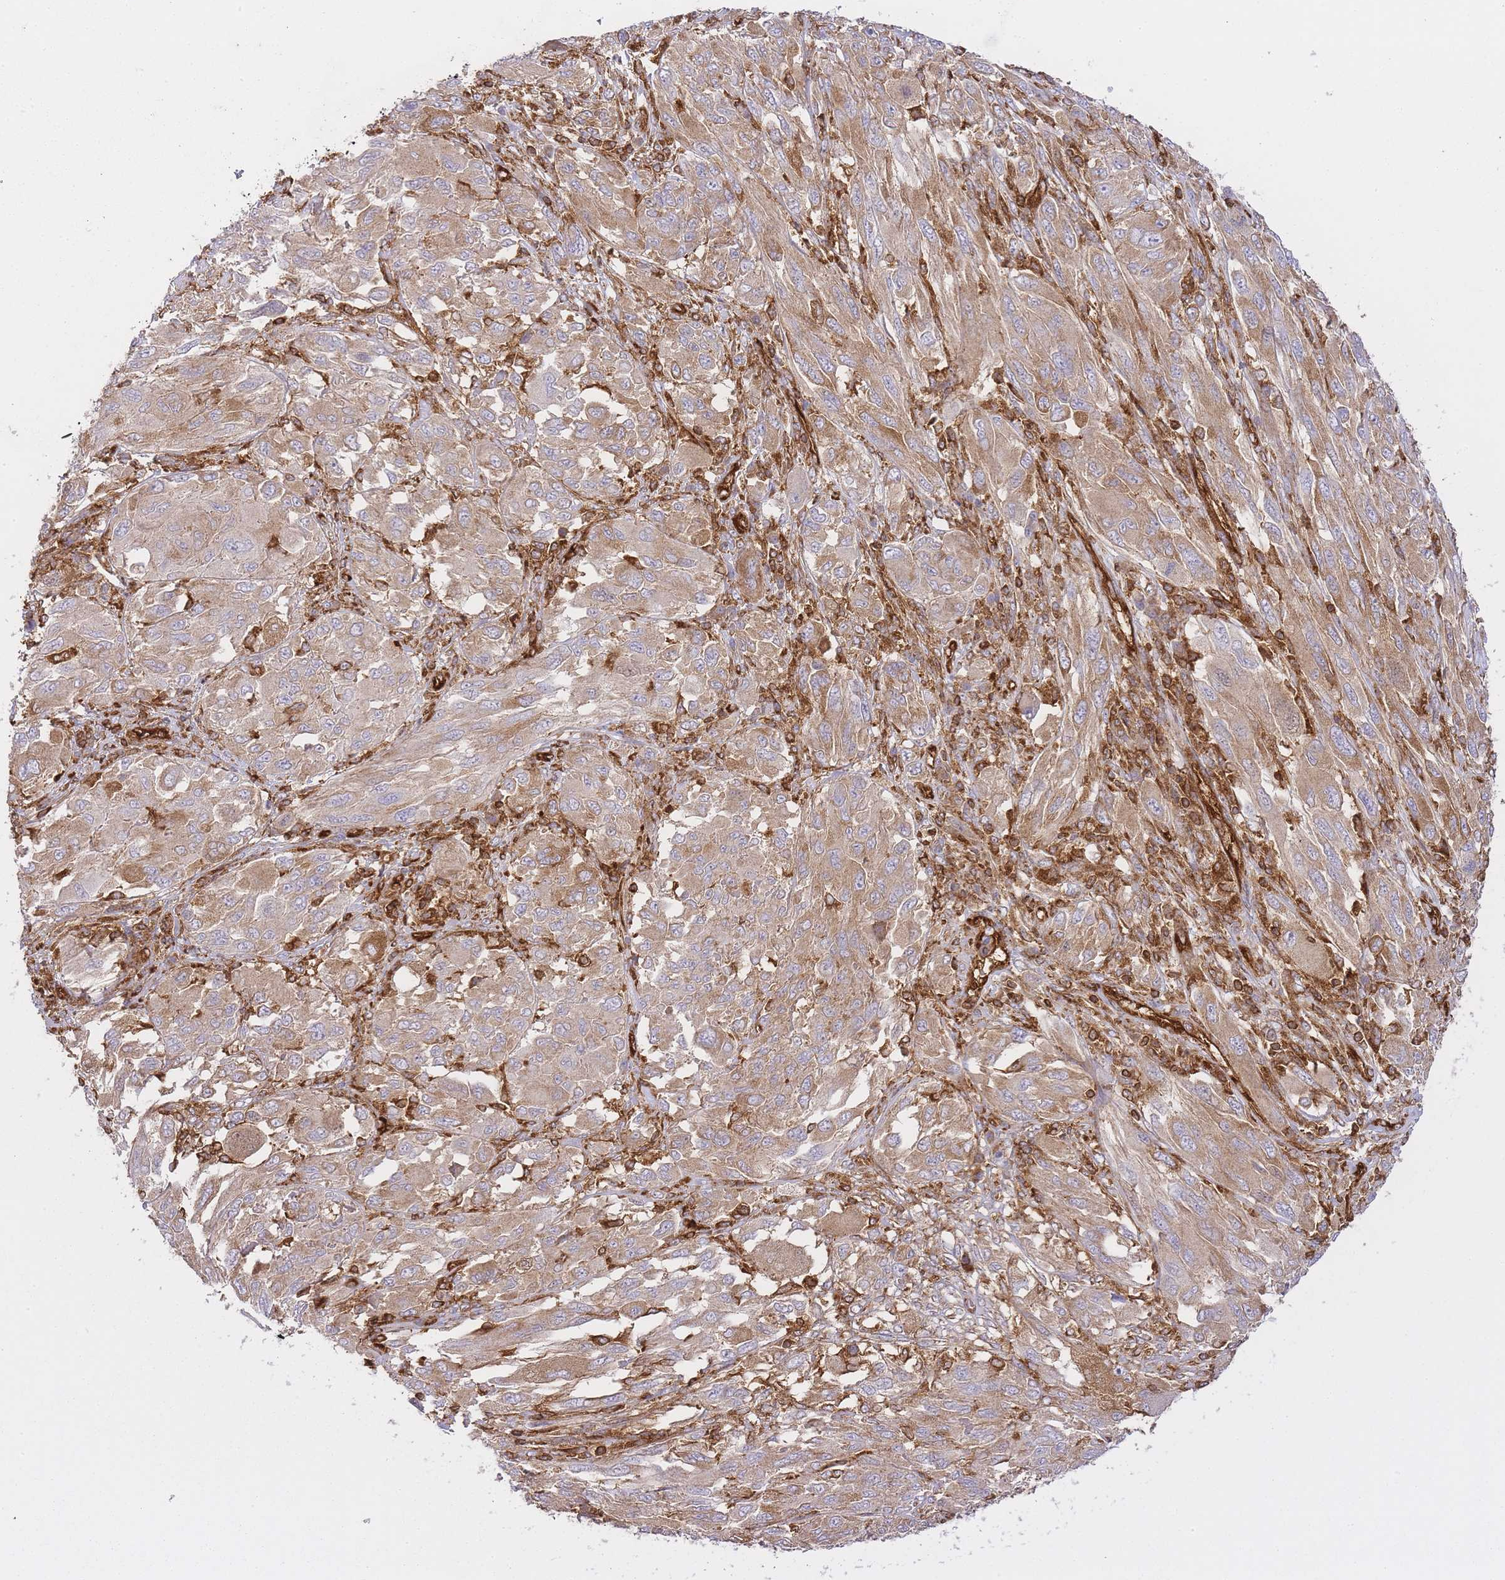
{"staining": {"intensity": "moderate", "quantity": ">75%", "location": "cytoplasmic/membranous"}, "tissue": "melanoma", "cell_type": "Tumor cells", "image_type": "cancer", "snomed": [{"axis": "morphology", "description": "Malignant melanoma, NOS"}, {"axis": "topography", "description": "Skin"}], "caption": "IHC photomicrograph of neoplastic tissue: malignant melanoma stained using immunohistochemistry (IHC) shows medium levels of moderate protein expression localized specifically in the cytoplasmic/membranous of tumor cells, appearing as a cytoplasmic/membranous brown color.", "gene": "MSN", "patient": {"sex": "female", "age": 91}}